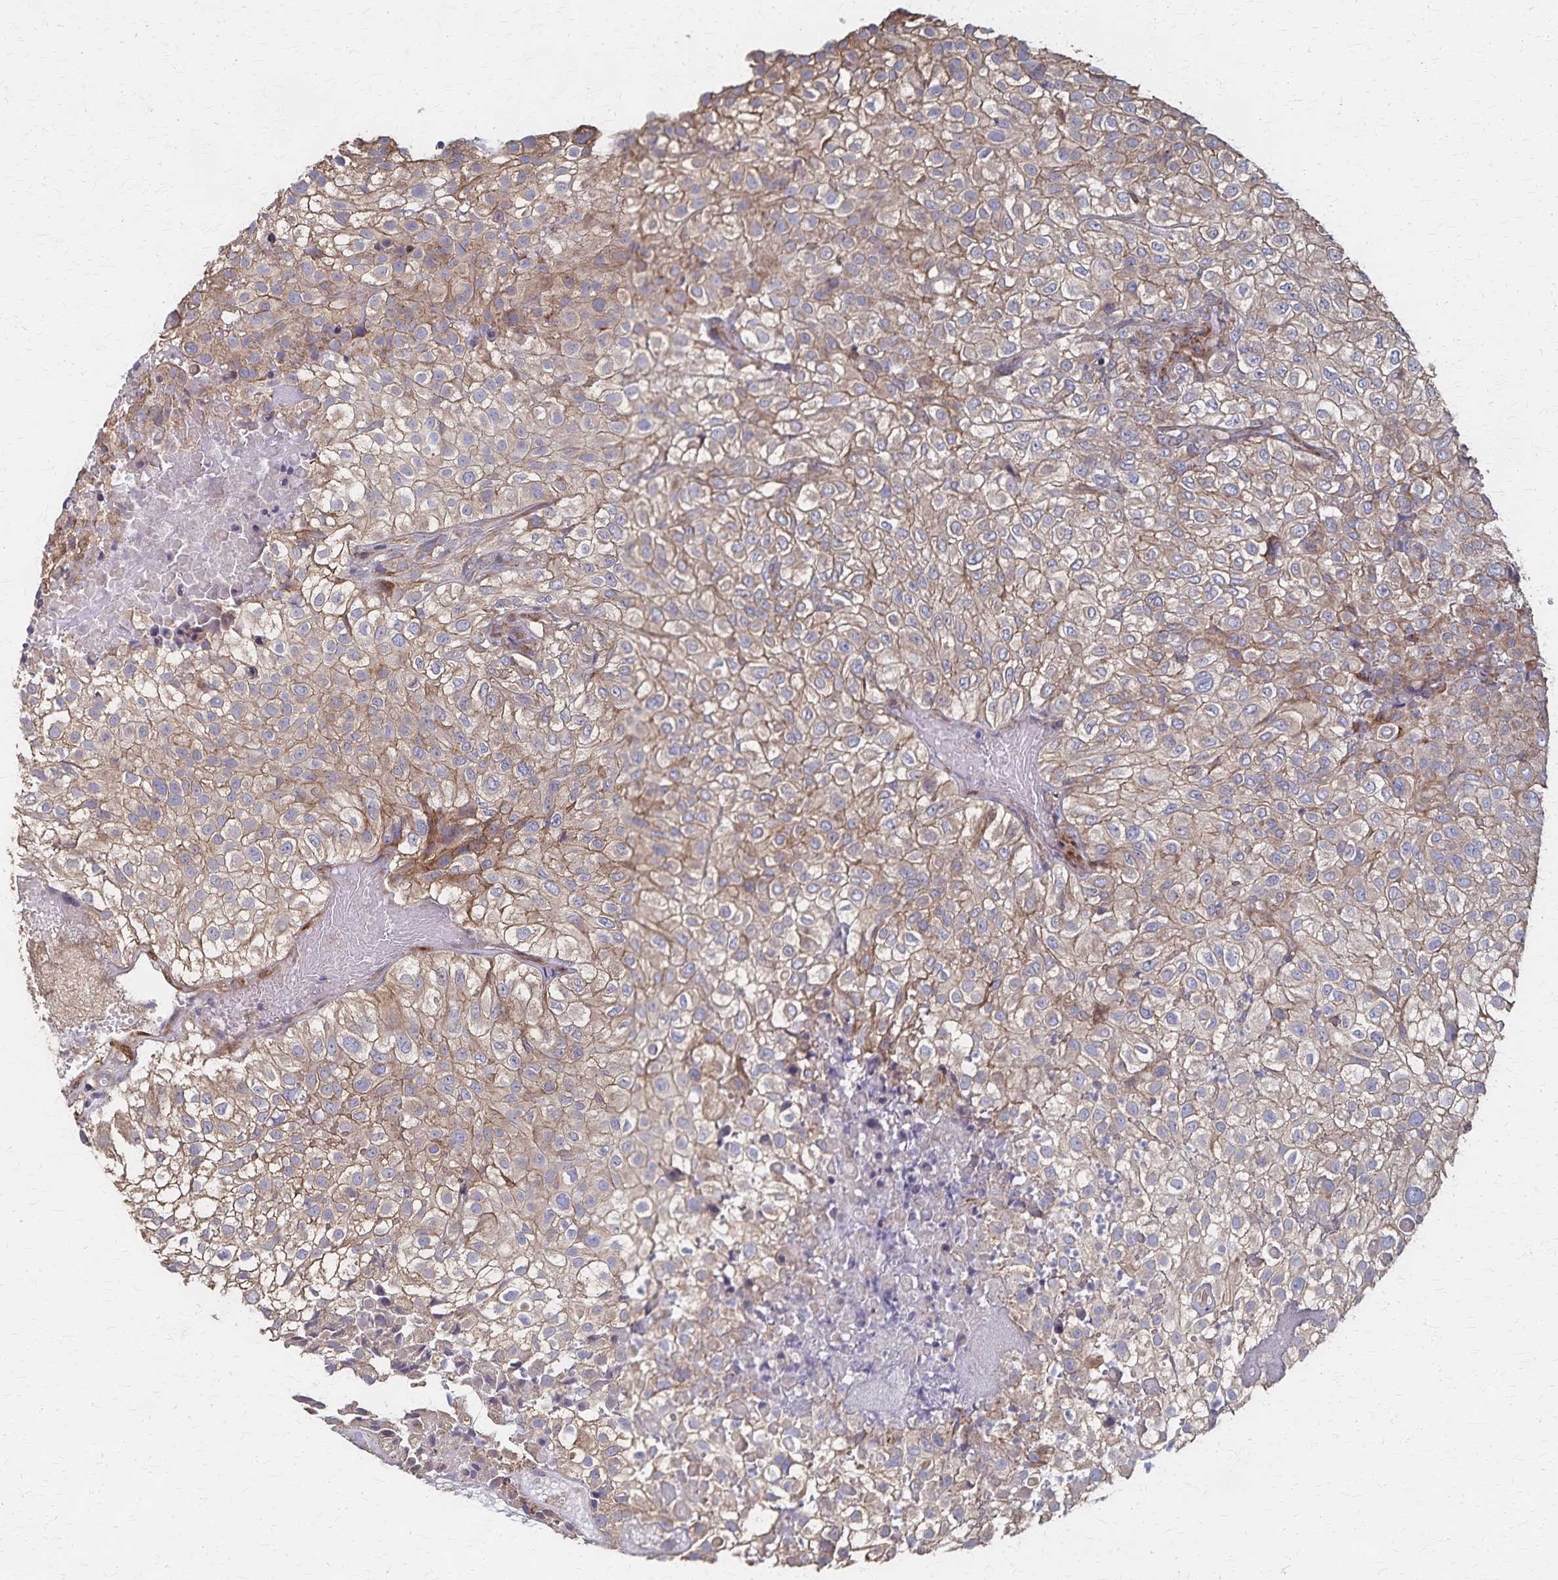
{"staining": {"intensity": "moderate", "quantity": ">75%", "location": "cytoplasmic/membranous"}, "tissue": "urothelial cancer", "cell_type": "Tumor cells", "image_type": "cancer", "snomed": [{"axis": "morphology", "description": "Urothelial carcinoma, High grade"}, {"axis": "topography", "description": "Urinary bladder"}], "caption": "An image showing moderate cytoplasmic/membranous expression in about >75% of tumor cells in high-grade urothelial carcinoma, as visualized by brown immunohistochemical staining.", "gene": "PGAP2", "patient": {"sex": "male", "age": 56}}